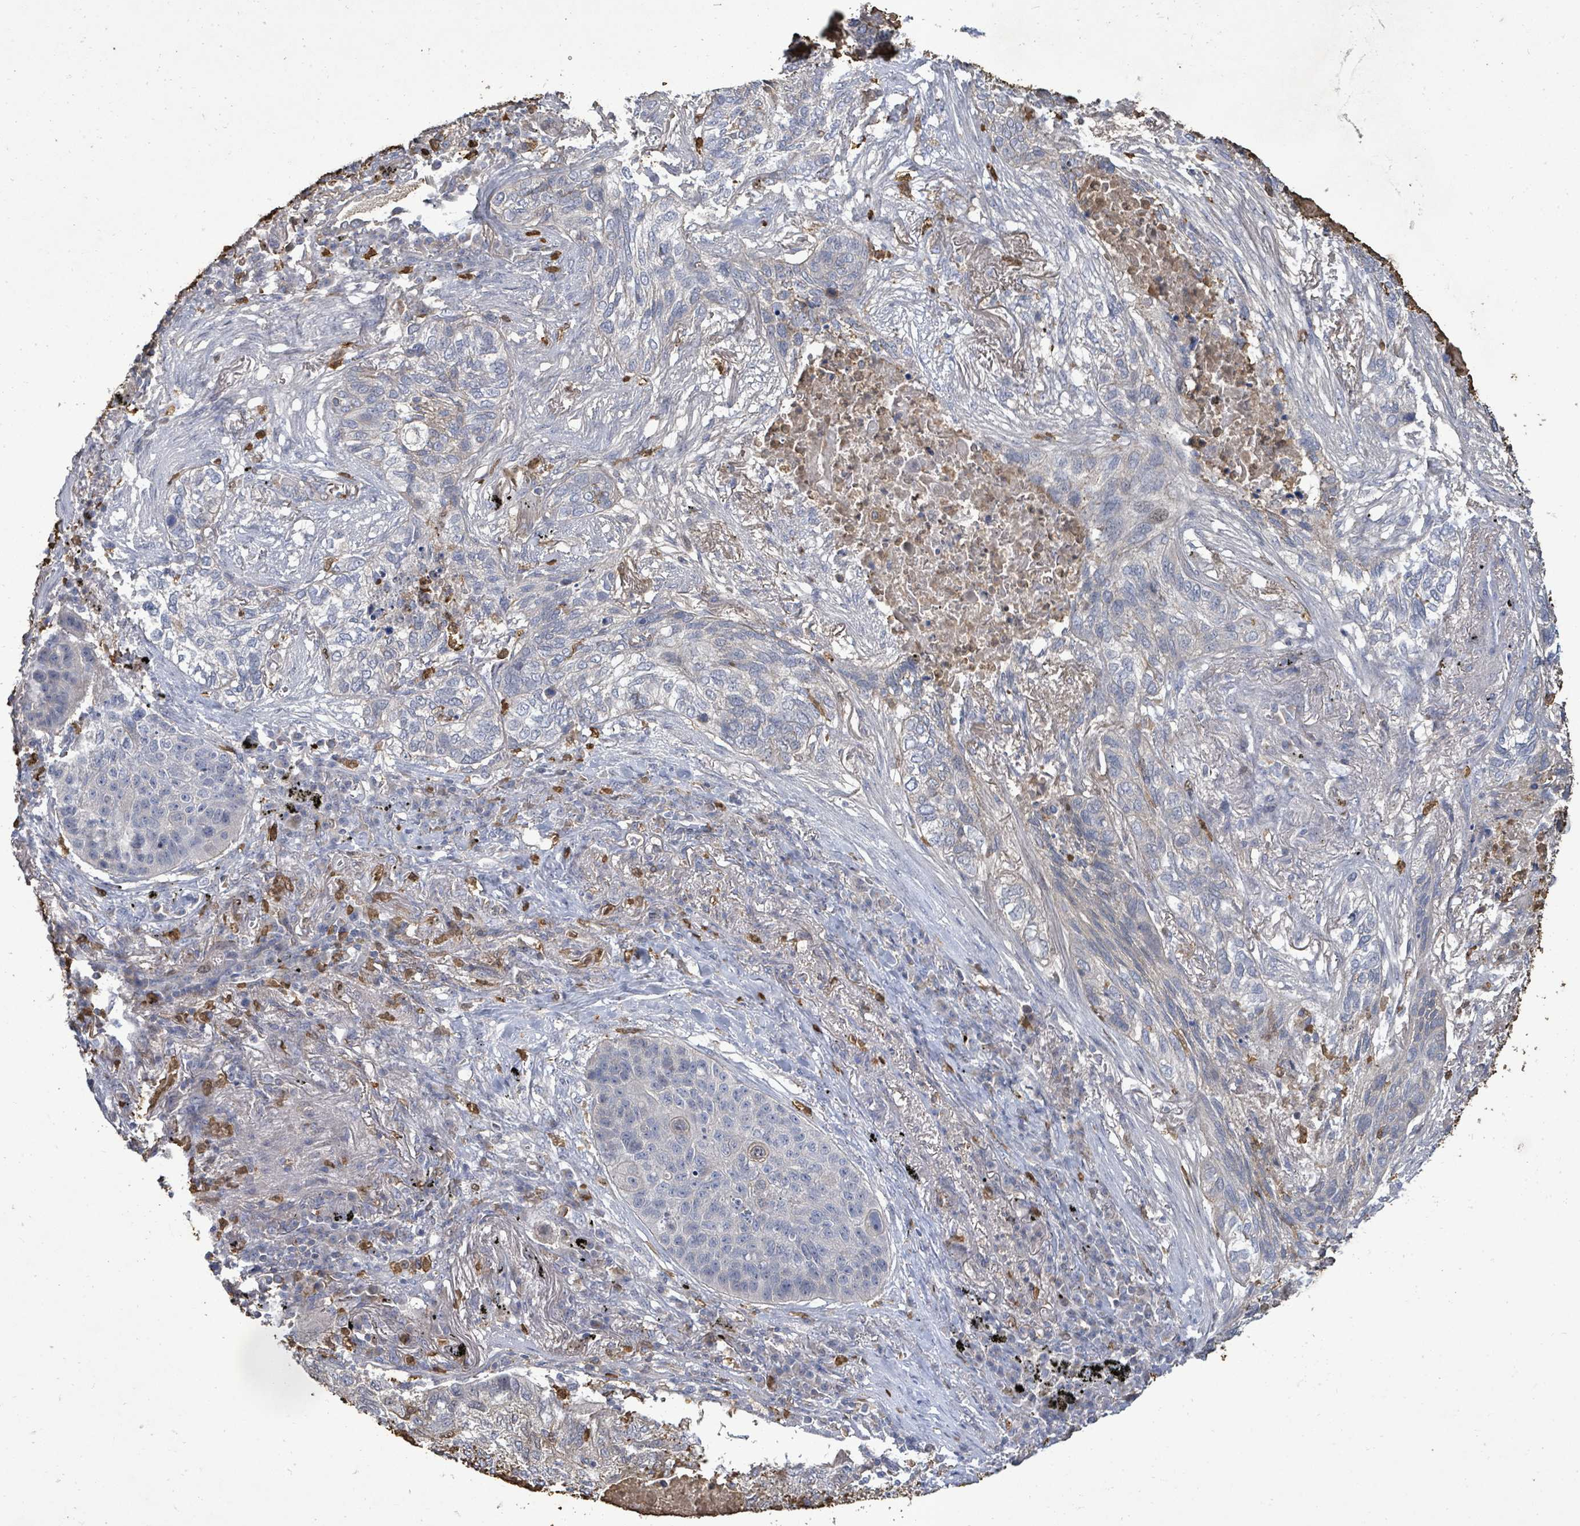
{"staining": {"intensity": "negative", "quantity": "none", "location": "none"}, "tissue": "lung cancer", "cell_type": "Tumor cells", "image_type": "cancer", "snomed": [{"axis": "morphology", "description": "Squamous cell carcinoma, NOS"}, {"axis": "topography", "description": "Lung"}], "caption": "IHC image of neoplastic tissue: squamous cell carcinoma (lung) stained with DAB shows no significant protein staining in tumor cells.", "gene": "FAM210A", "patient": {"sex": "female", "age": 63}}